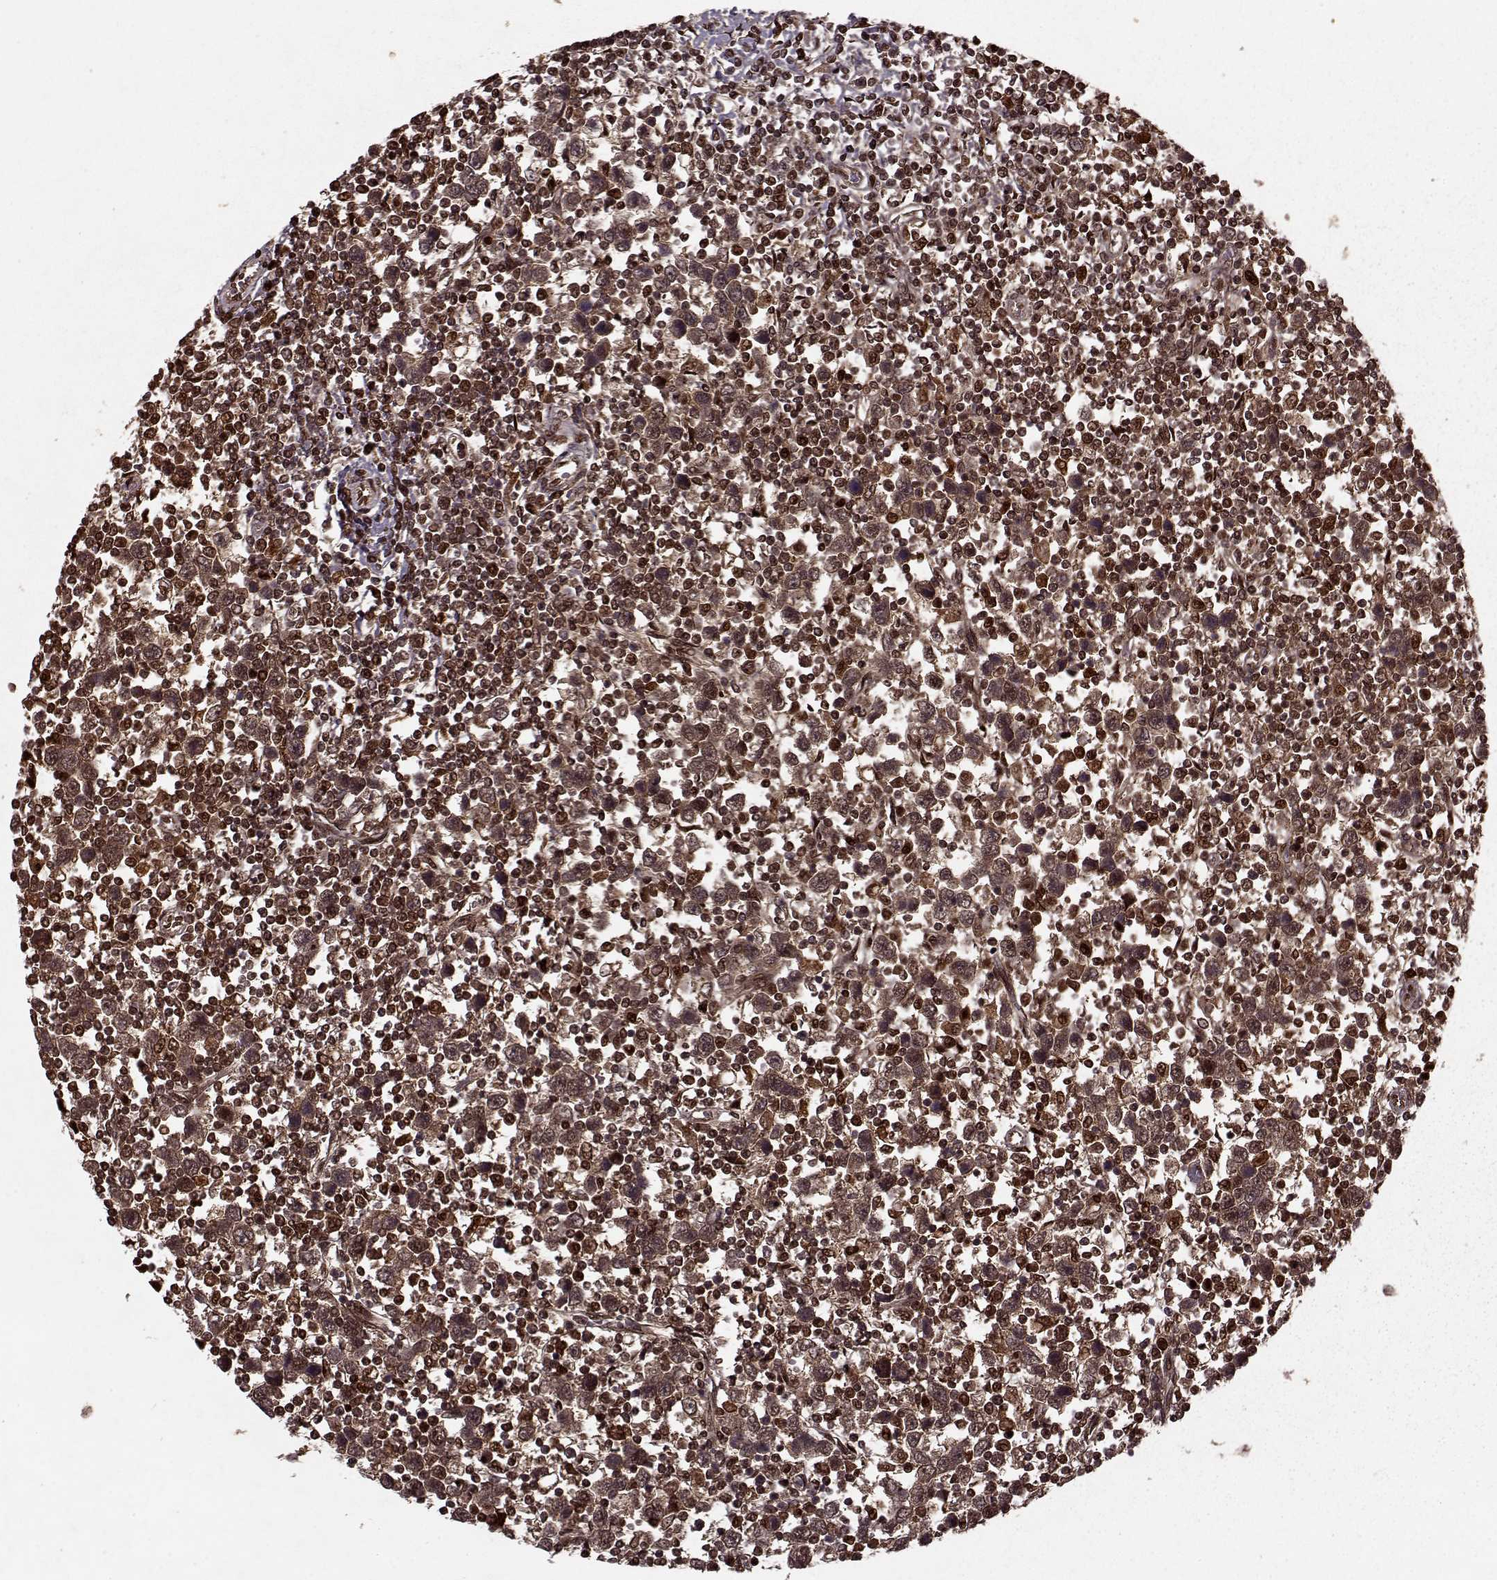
{"staining": {"intensity": "moderate", "quantity": ">75%", "location": "cytoplasmic/membranous"}, "tissue": "testis cancer", "cell_type": "Tumor cells", "image_type": "cancer", "snomed": [{"axis": "morphology", "description": "Normal tissue, NOS"}, {"axis": "morphology", "description": "Seminoma, NOS"}, {"axis": "topography", "description": "Testis"}, {"axis": "topography", "description": "Epididymis"}], "caption": "Protein expression analysis of human seminoma (testis) reveals moderate cytoplasmic/membranous expression in approximately >75% of tumor cells. The protein is stained brown, and the nuclei are stained in blue (DAB (3,3'-diaminobenzidine) IHC with brightfield microscopy, high magnification).", "gene": "PSMA7", "patient": {"sex": "male", "age": 34}}